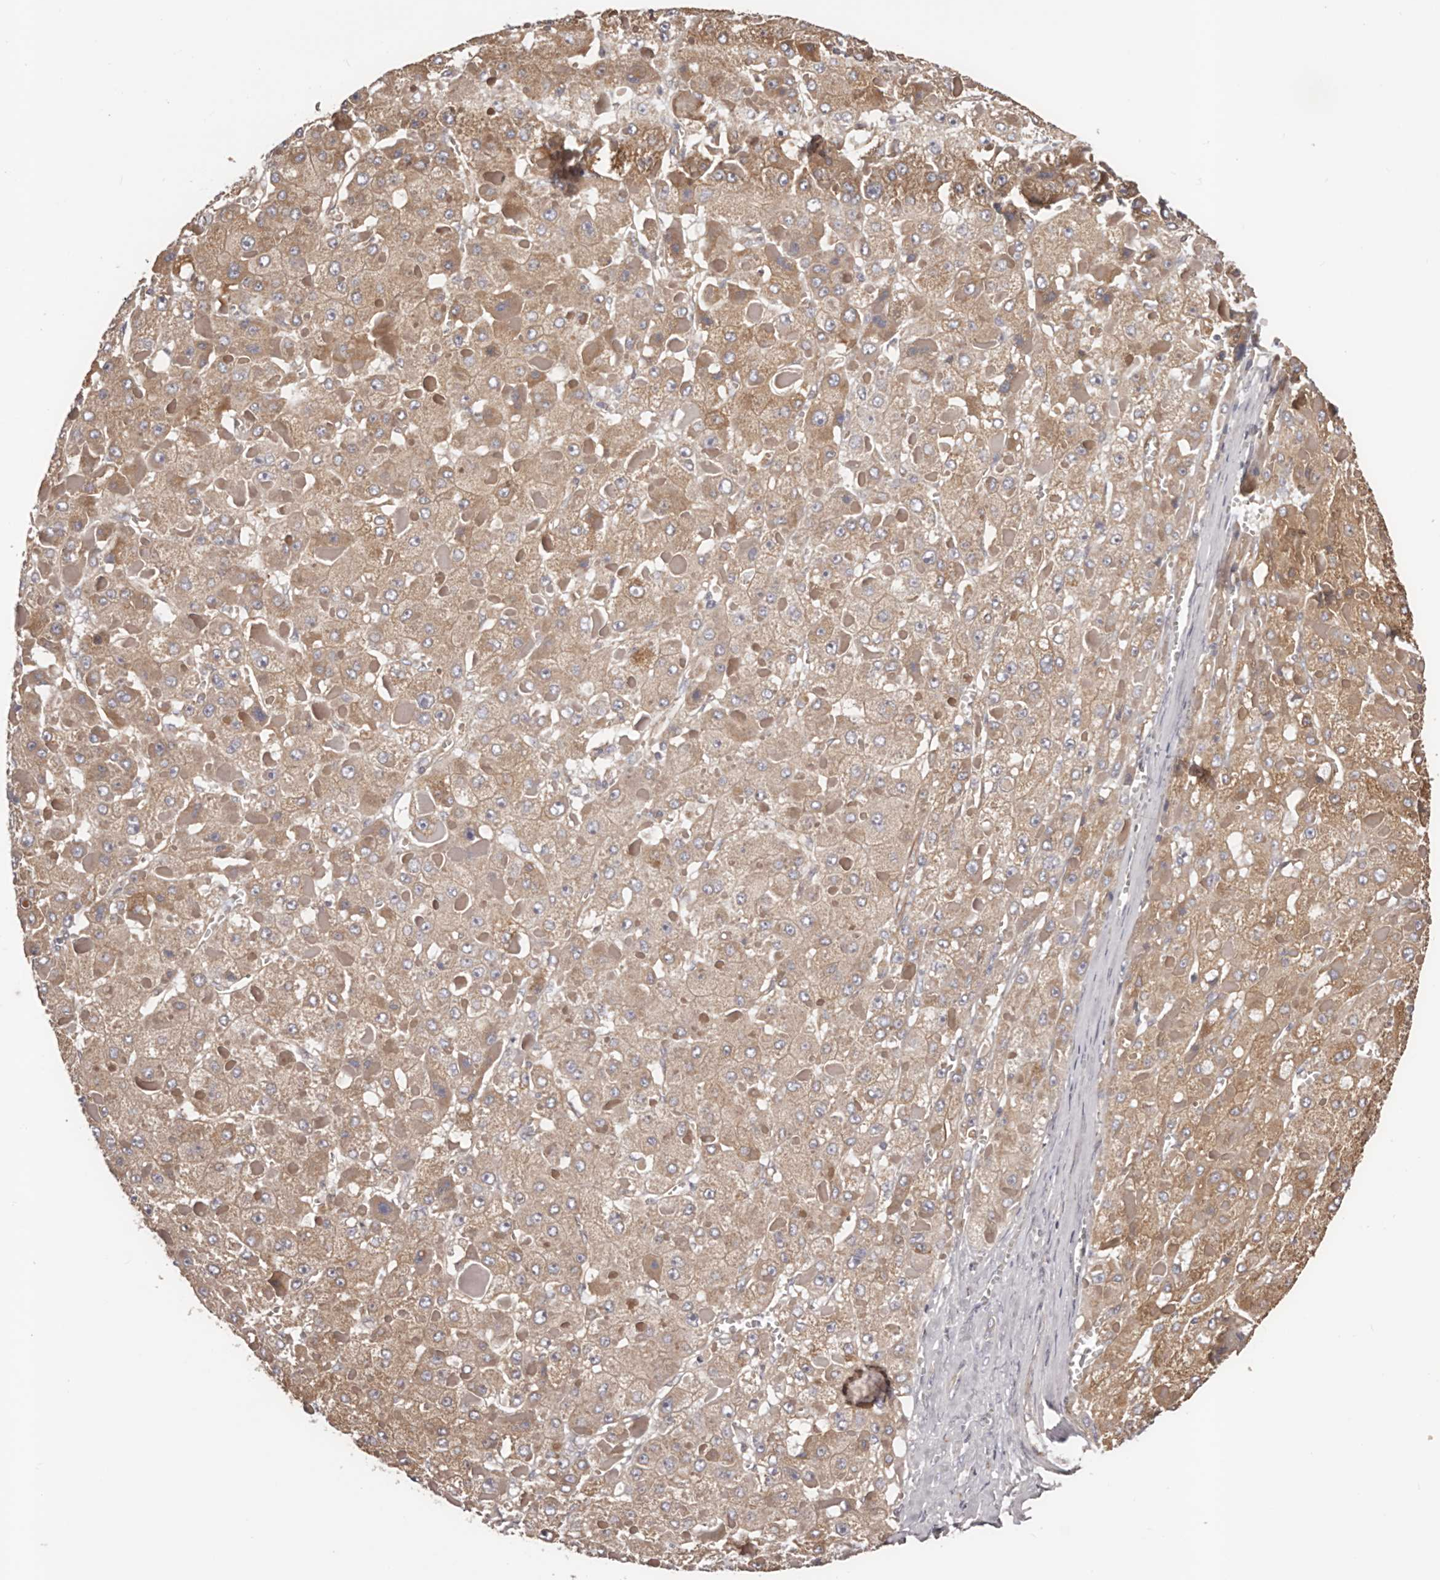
{"staining": {"intensity": "moderate", "quantity": ">75%", "location": "cytoplasmic/membranous"}, "tissue": "liver cancer", "cell_type": "Tumor cells", "image_type": "cancer", "snomed": [{"axis": "morphology", "description": "Carcinoma, Hepatocellular, NOS"}, {"axis": "topography", "description": "Liver"}], "caption": "Liver hepatocellular carcinoma was stained to show a protein in brown. There is medium levels of moderate cytoplasmic/membranous expression in approximately >75% of tumor cells. The staining was performed using DAB (3,3'-diaminobenzidine) to visualize the protein expression in brown, while the nuclei were stained in blue with hematoxylin (Magnification: 20x).", "gene": "DMRT2", "patient": {"sex": "female", "age": 73}}